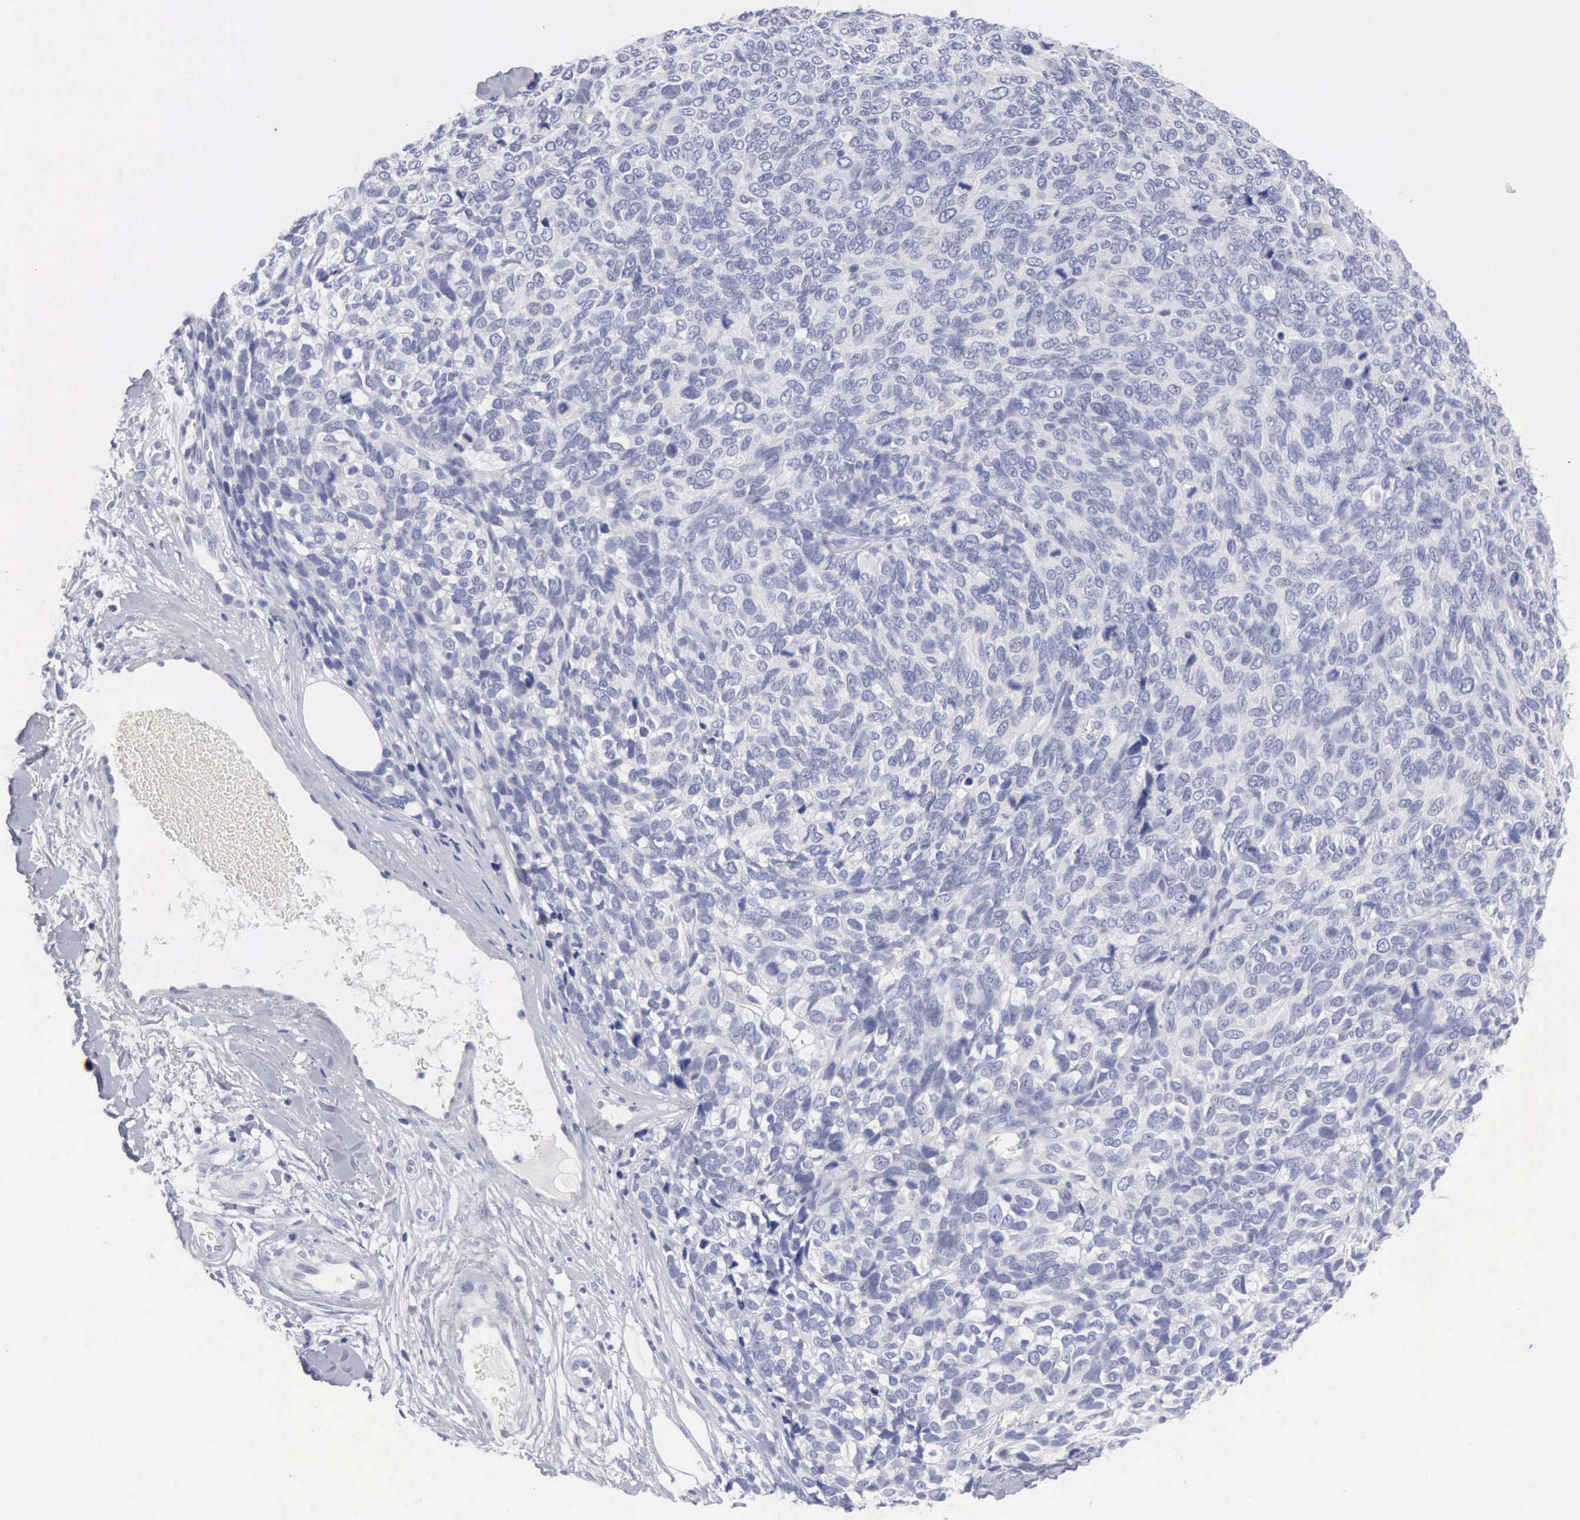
{"staining": {"intensity": "weak", "quantity": "<25%", "location": "cytoplasmic/membranous"}, "tissue": "melanoma", "cell_type": "Tumor cells", "image_type": "cancer", "snomed": [{"axis": "morphology", "description": "Malignant melanoma, NOS"}, {"axis": "topography", "description": "Skin"}], "caption": "This is an immunohistochemistry (IHC) histopathology image of human malignant melanoma. There is no staining in tumor cells.", "gene": "ANGEL1", "patient": {"sex": "female", "age": 85}}